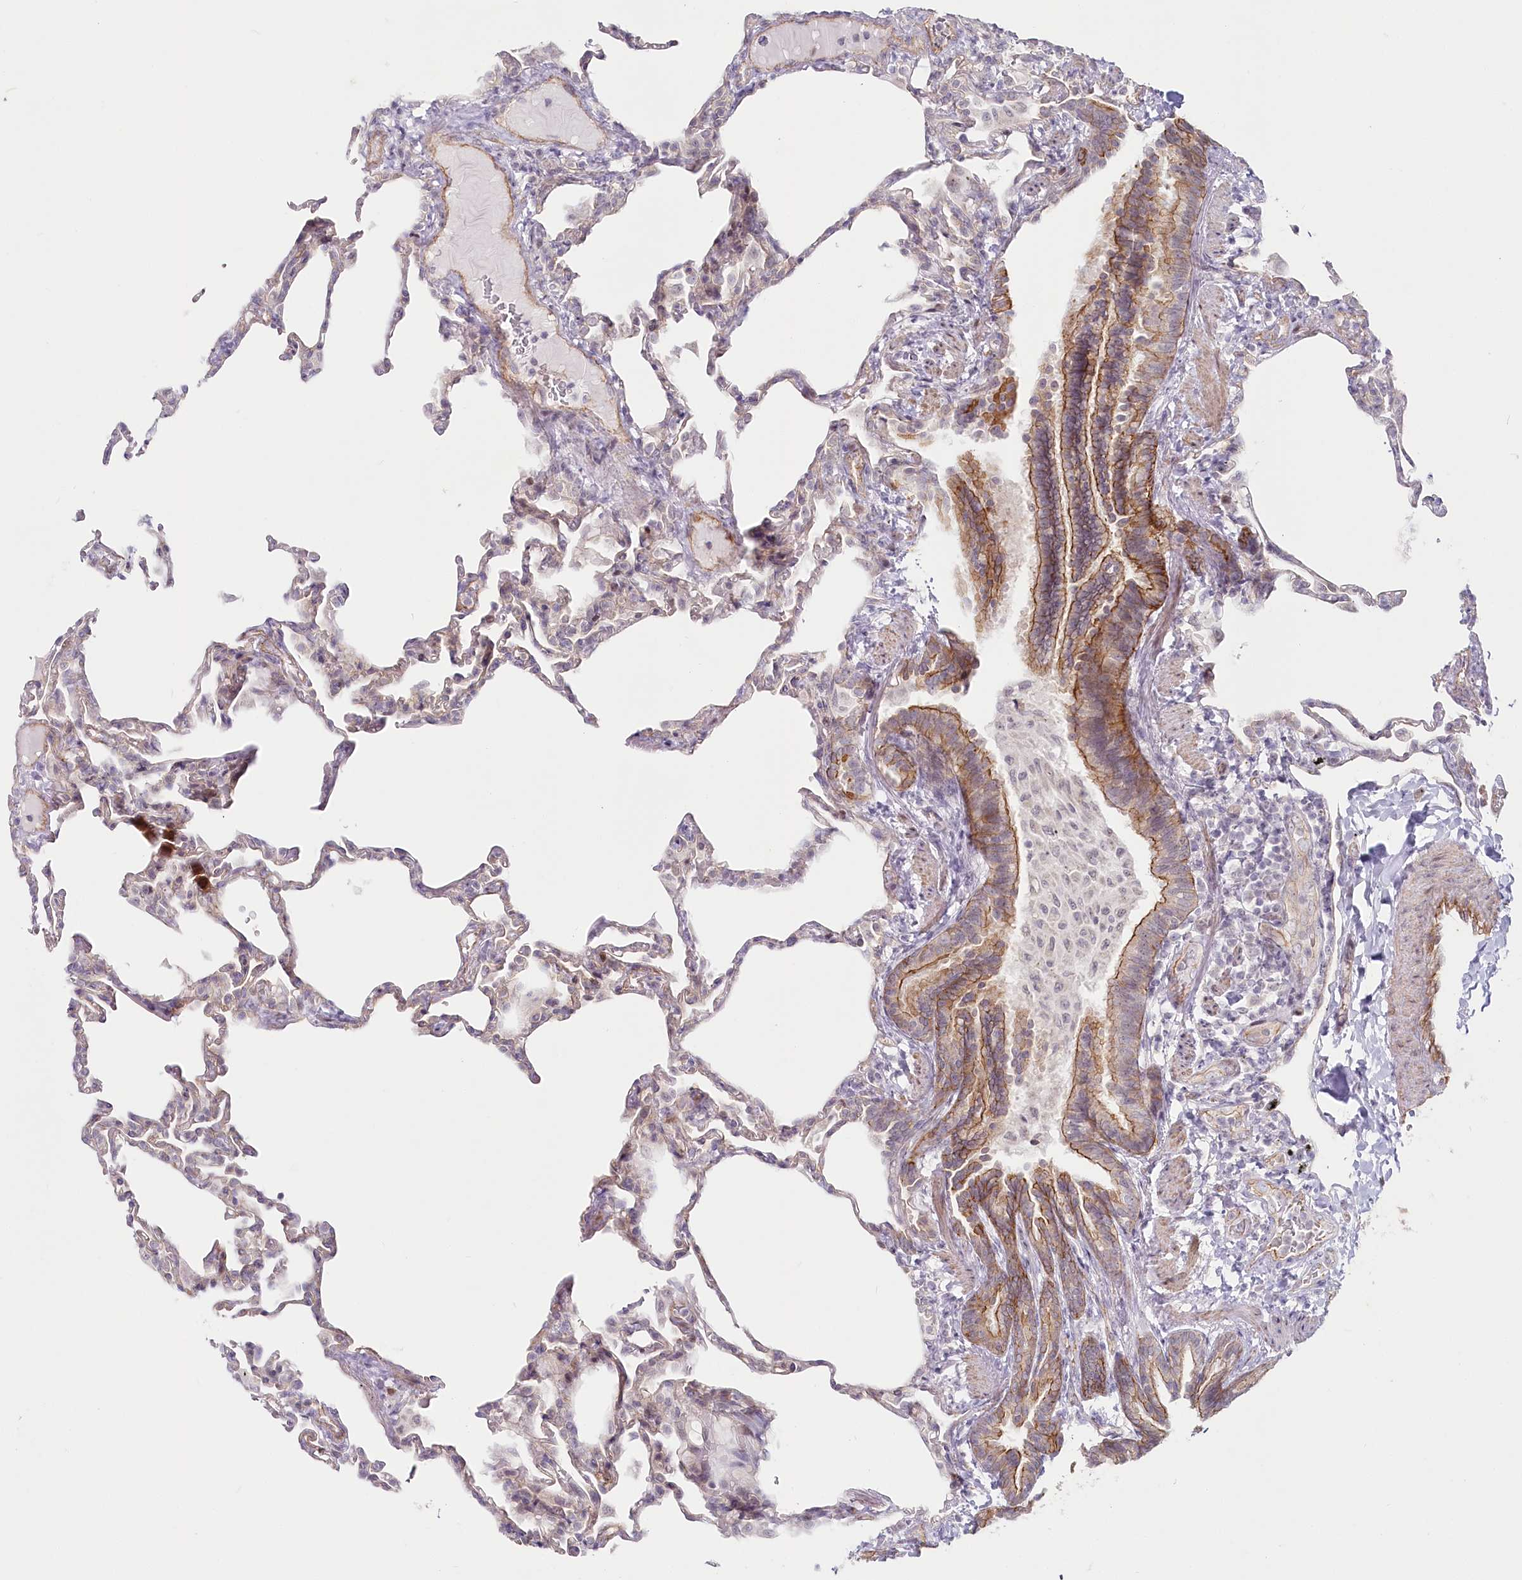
{"staining": {"intensity": "weak", "quantity": "25%-75%", "location": "cytoplasmic/membranous"}, "tissue": "lung", "cell_type": "Alveolar cells", "image_type": "normal", "snomed": [{"axis": "morphology", "description": "Normal tissue, NOS"}, {"axis": "topography", "description": "Lung"}], "caption": "This micrograph exhibits IHC staining of unremarkable lung, with low weak cytoplasmic/membranous positivity in about 25%-75% of alveolar cells.", "gene": "ABHD8", "patient": {"sex": "male", "age": 20}}